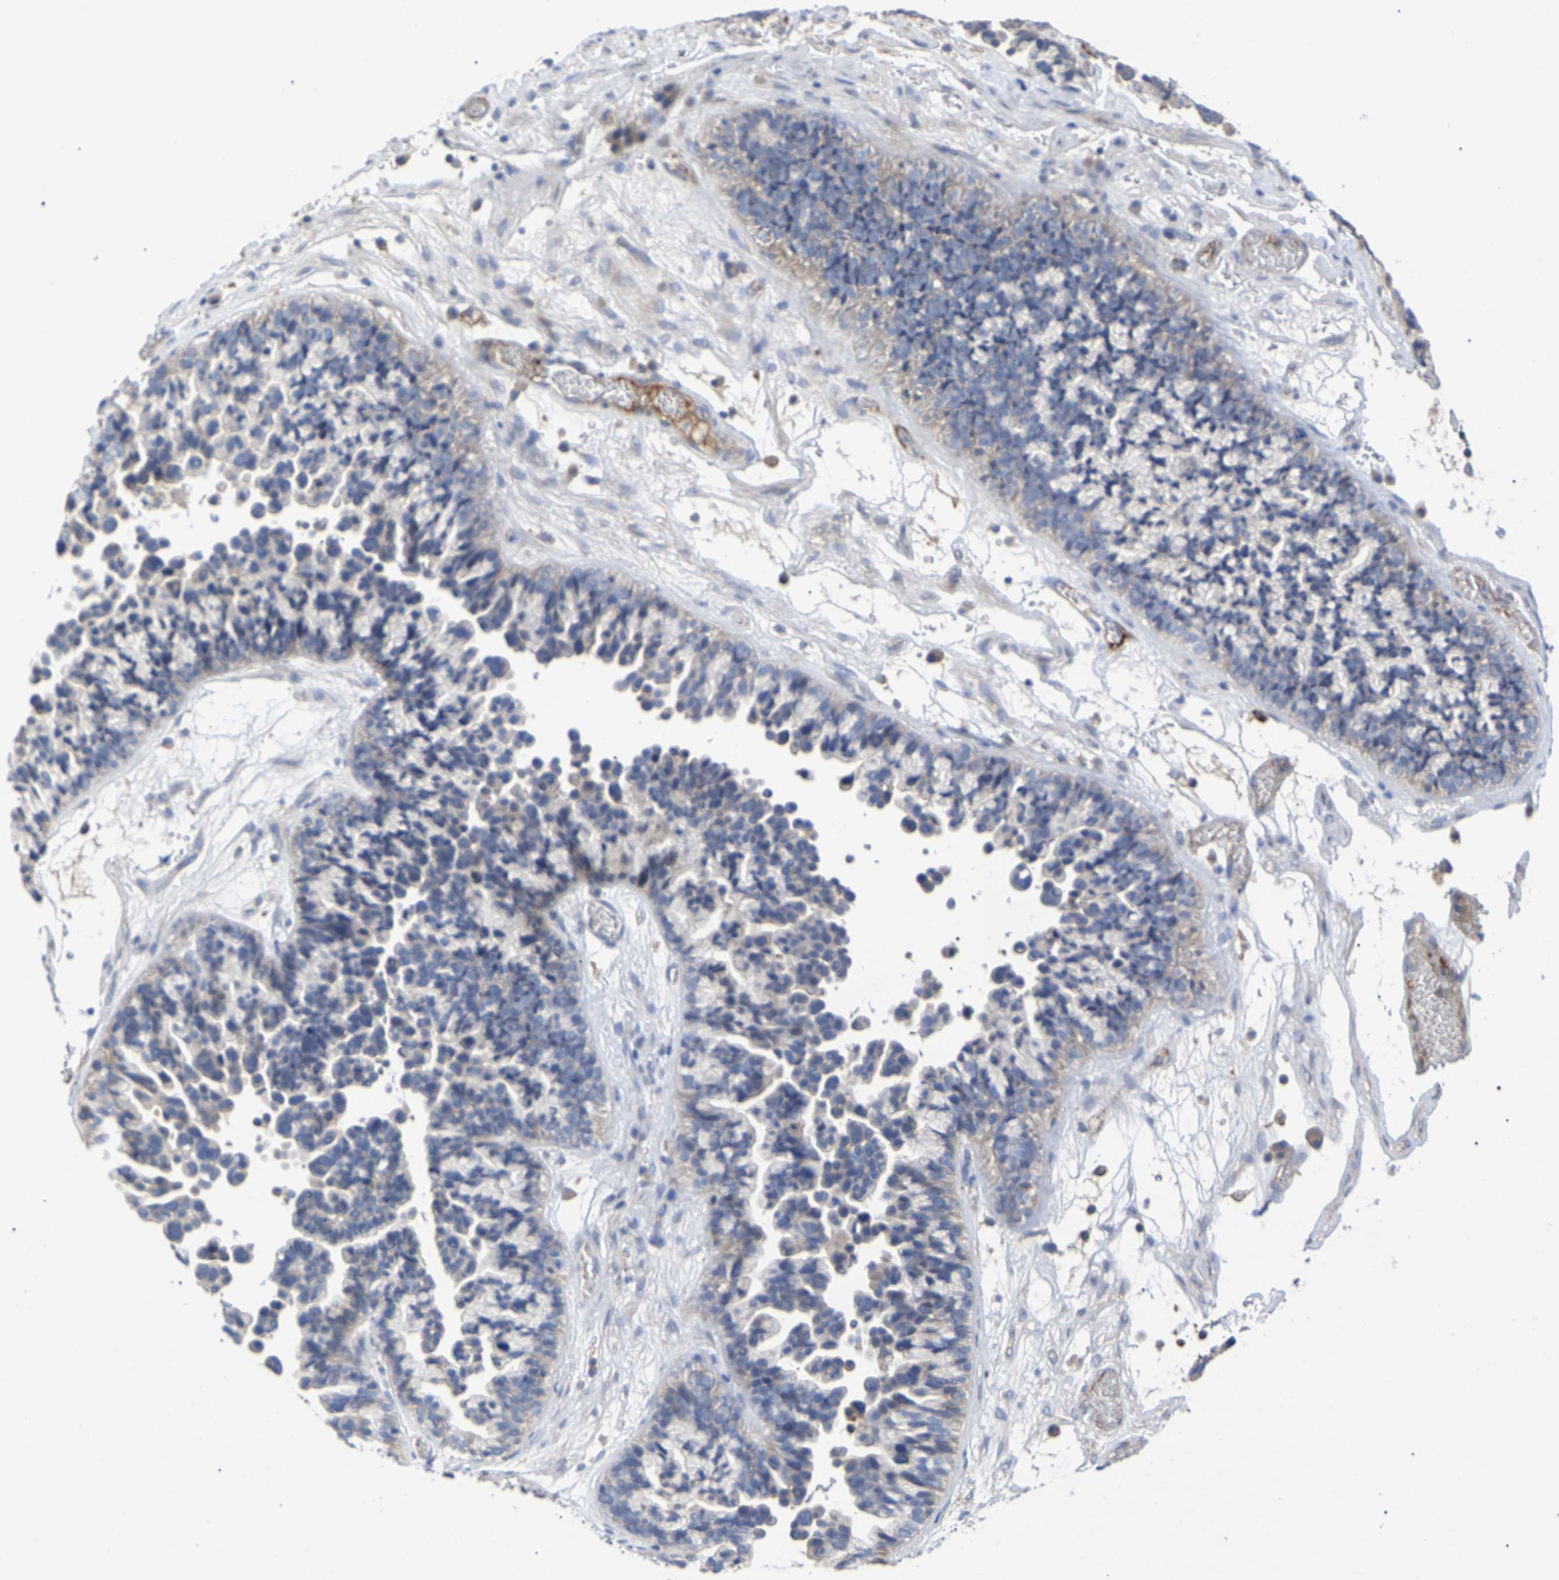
{"staining": {"intensity": "weak", "quantity": "<25%", "location": "cytoplasmic/membranous"}, "tissue": "ovarian cancer", "cell_type": "Tumor cells", "image_type": "cancer", "snomed": [{"axis": "morphology", "description": "Cystadenocarcinoma, serous, NOS"}, {"axis": "topography", "description": "Ovary"}], "caption": "The immunohistochemistry (IHC) histopathology image has no significant expression in tumor cells of ovarian cancer tissue. Brightfield microscopy of immunohistochemistry stained with DAB (3,3'-diaminobenzidine) (brown) and hematoxylin (blue), captured at high magnification.", "gene": "FAM171A2", "patient": {"sex": "female", "age": 56}}